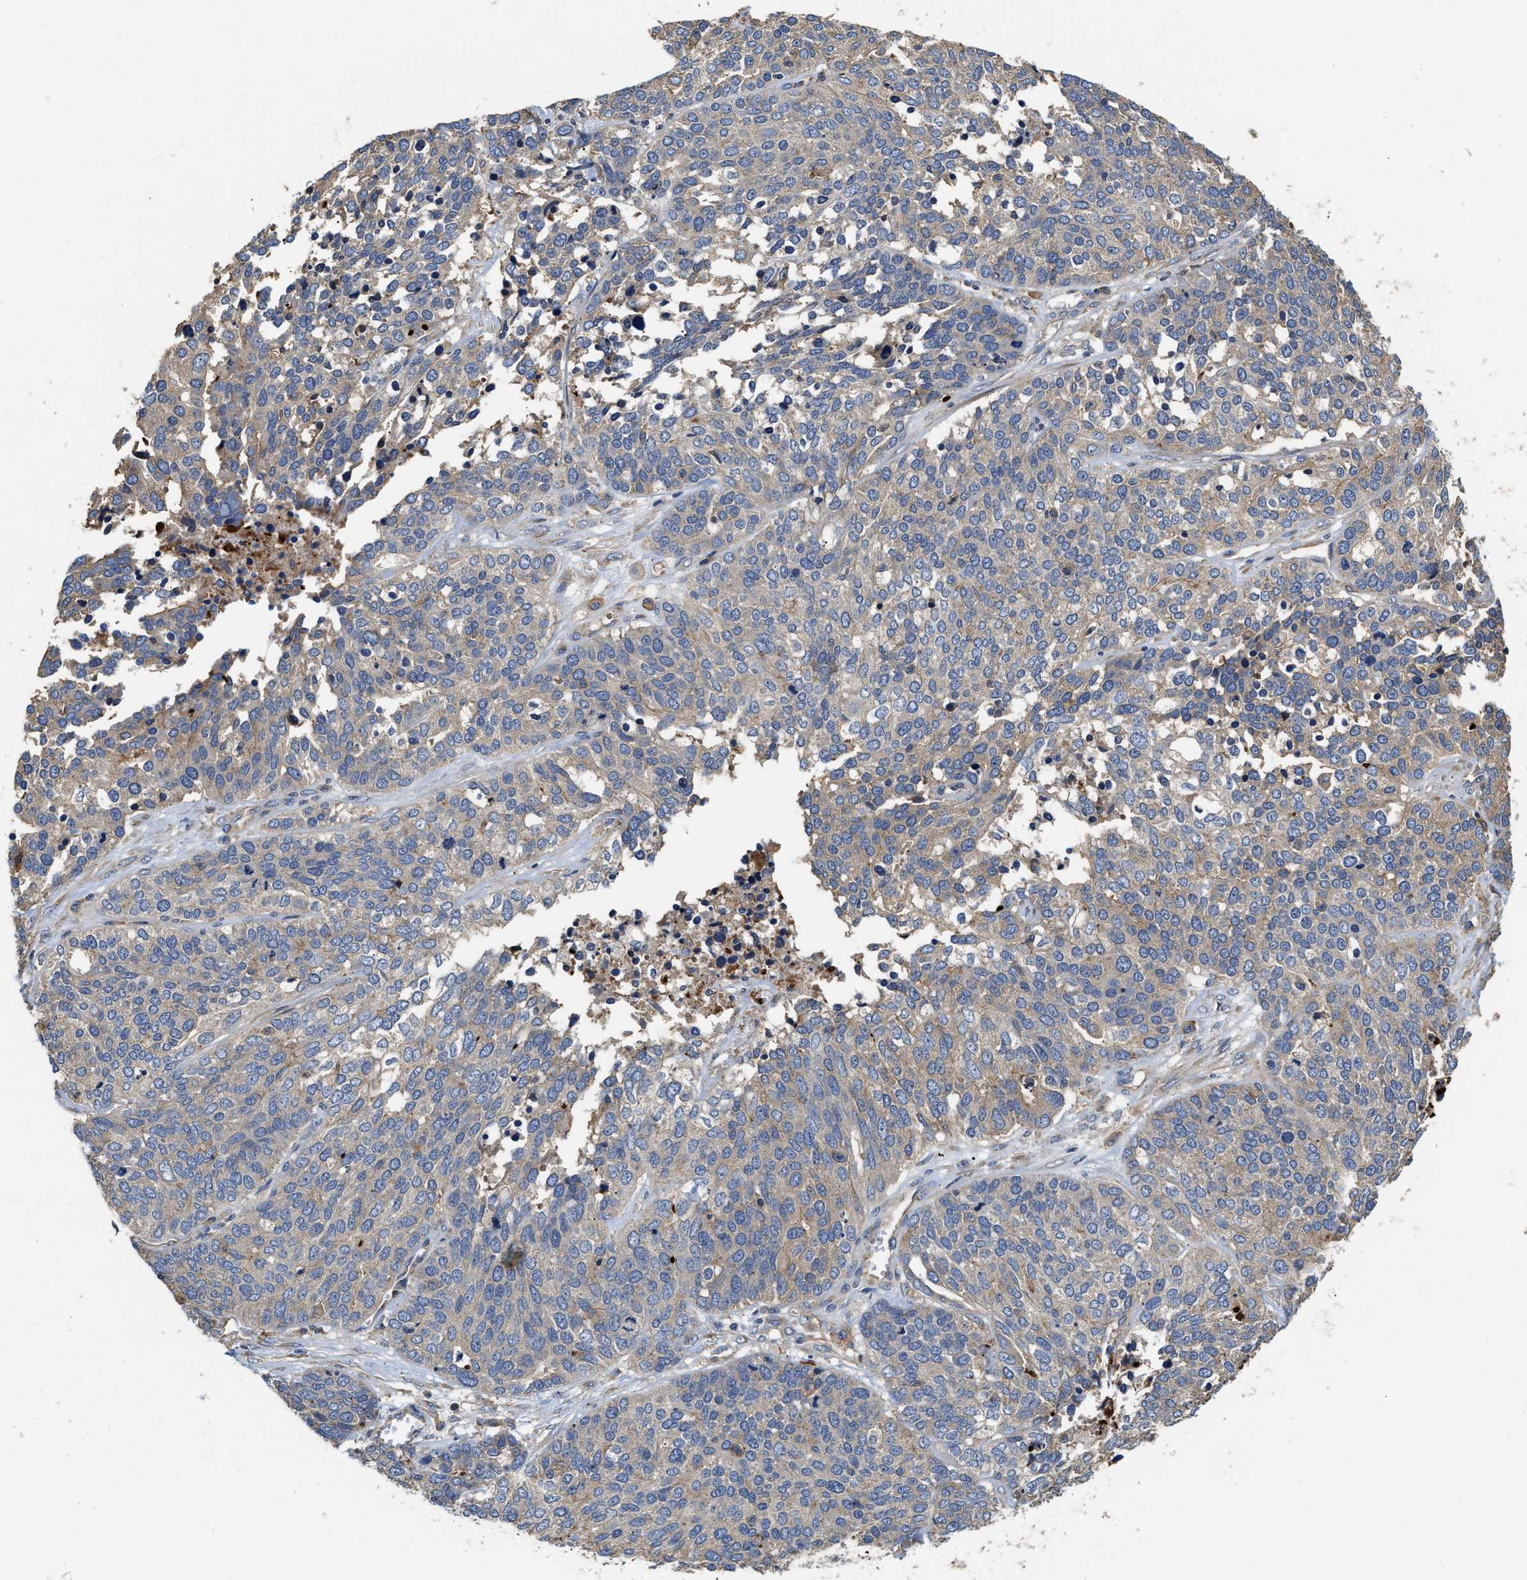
{"staining": {"intensity": "weak", "quantity": "<25%", "location": "cytoplasmic/membranous"}, "tissue": "ovarian cancer", "cell_type": "Tumor cells", "image_type": "cancer", "snomed": [{"axis": "morphology", "description": "Cystadenocarcinoma, serous, NOS"}, {"axis": "topography", "description": "Ovary"}], "caption": "The micrograph demonstrates no staining of tumor cells in serous cystadenocarcinoma (ovarian).", "gene": "KLB", "patient": {"sex": "female", "age": 44}}